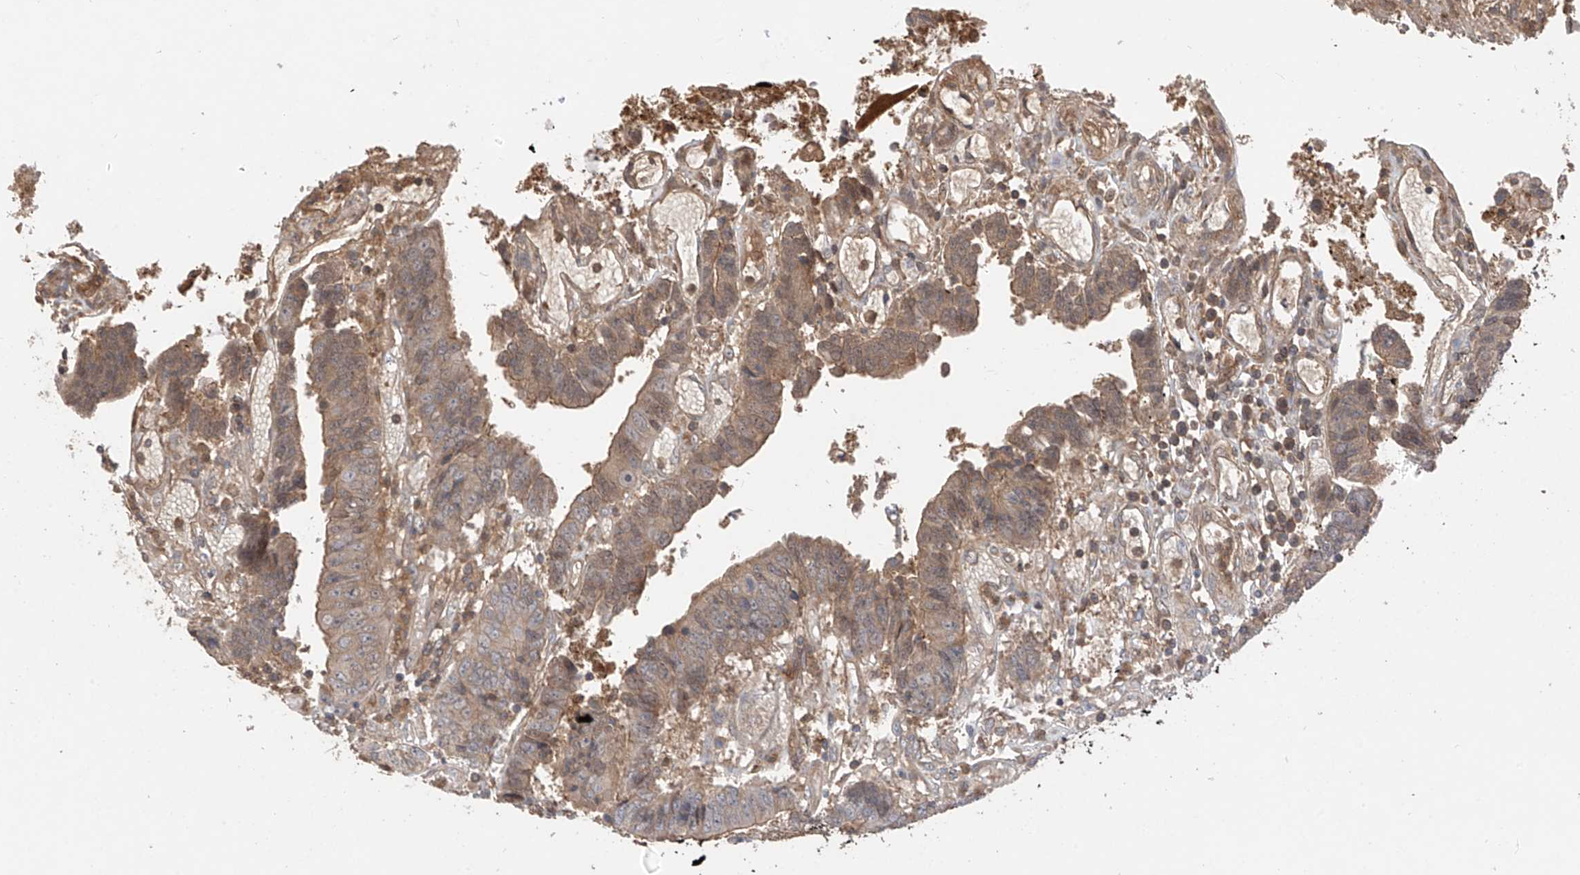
{"staining": {"intensity": "moderate", "quantity": ">75%", "location": "cytoplasmic/membranous"}, "tissue": "colorectal cancer", "cell_type": "Tumor cells", "image_type": "cancer", "snomed": [{"axis": "morphology", "description": "Adenocarcinoma, NOS"}, {"axis": "topography", "description": "Rectum"}], "caption": "Protein expression by IHC displays moderate cytoplasmic/membranous positivity in approximately >75% of tumor cells in colorectal cancer.", "gene": "CACNA2D4", "patient": {"sex": "male", "age": 84}}